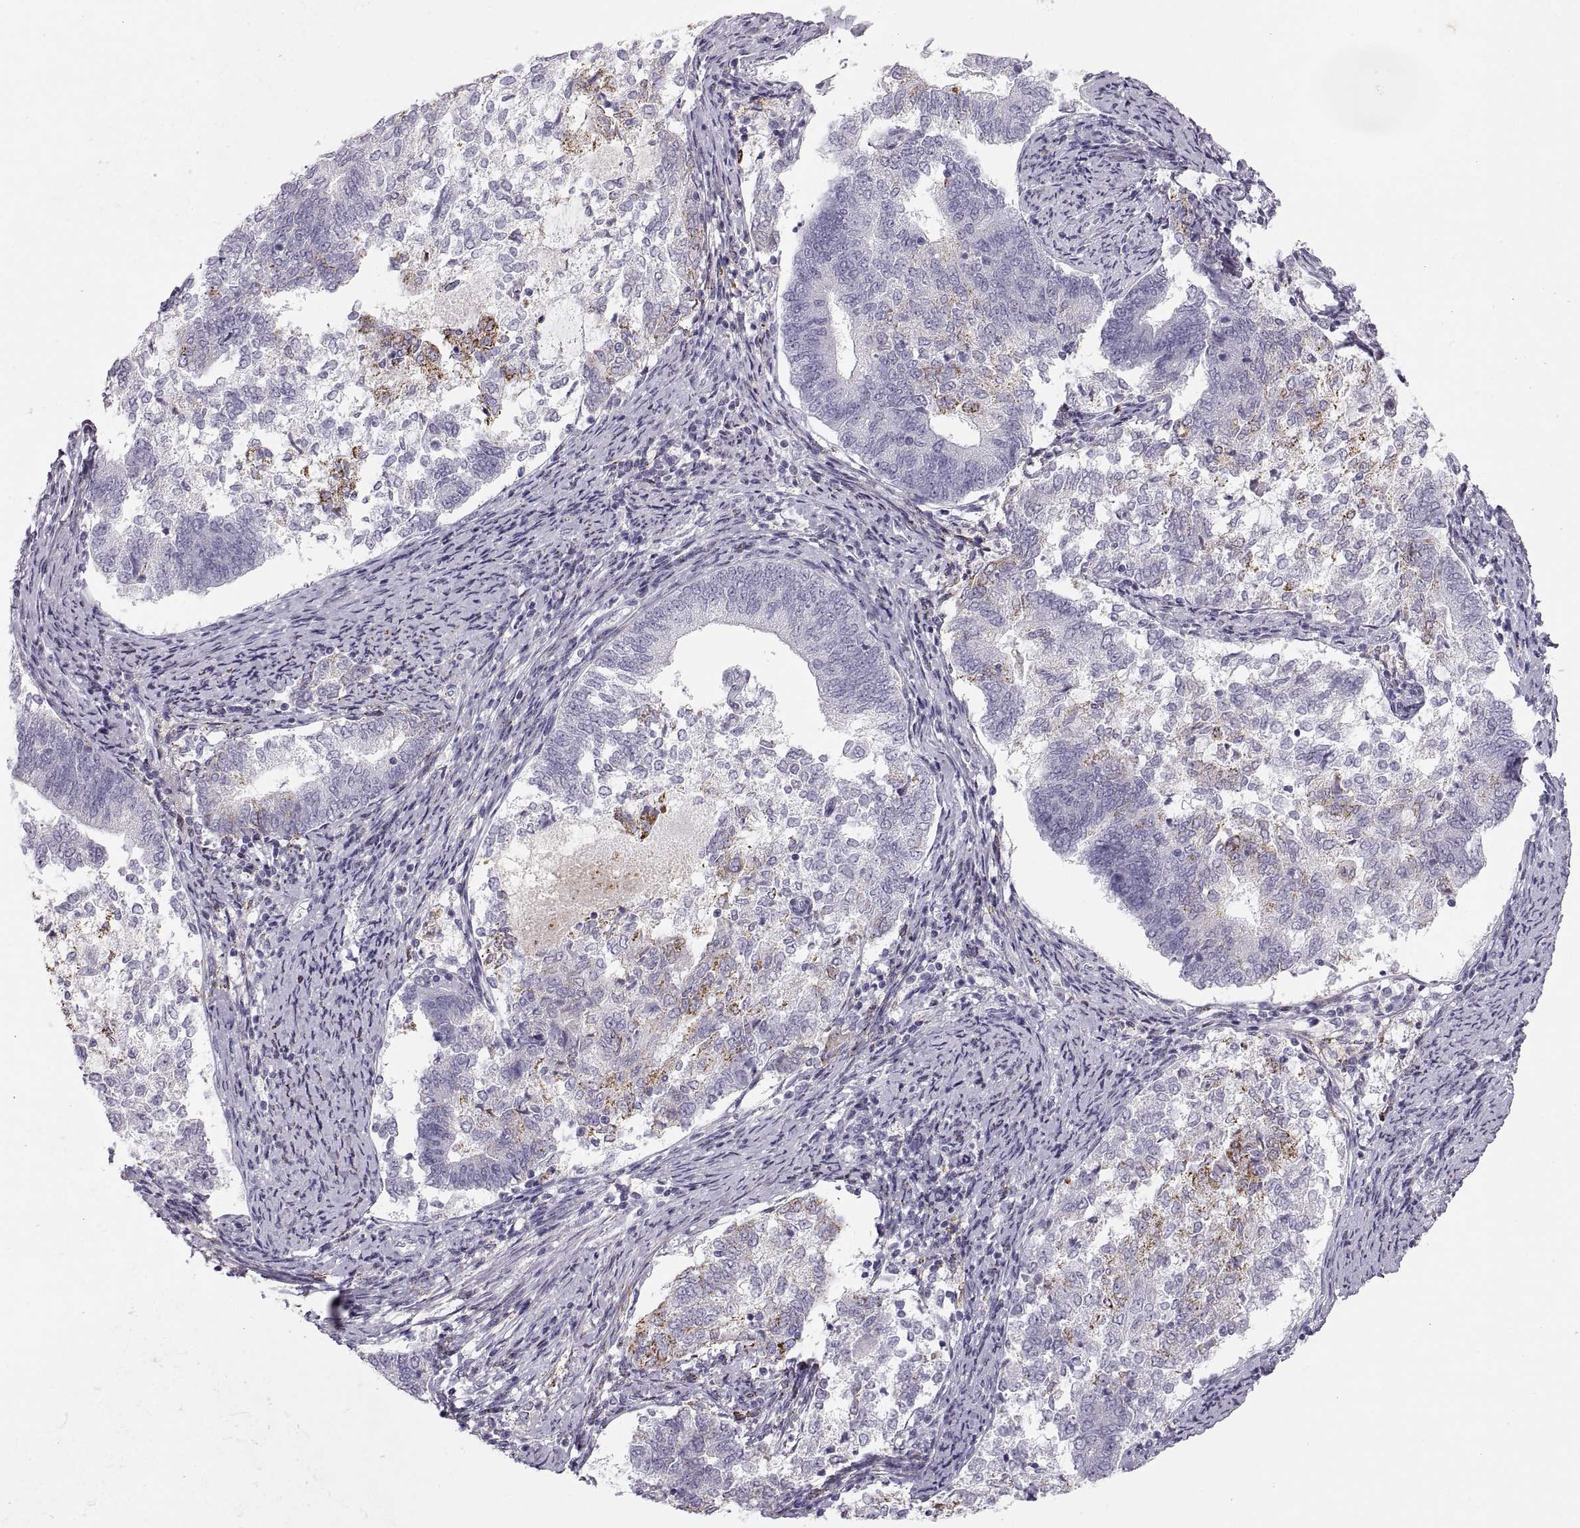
{"staining": {"intensity": "moderate", "quantity": "<25%", "location": "cytoplasmic/membranous"}, "tissue": "endometrial cancer", "cell_type": "Tumor cells", "image_type": "cancer", "snomed": [{"axis": "morphology", "description": "Adenocarcinoma, NOS"}, {"axis": "topography", "description": "Endometrium"}], "caption": "A photomicrograph showing moderate cytoplasmic/membranous staining in approximately <25% of tumor cells in adenocarcinoma (endometrial), as visualized by brown immunohistochemical staining.", "gene": "COL9A3", "patient": {"sex": "female", "age": 65}}